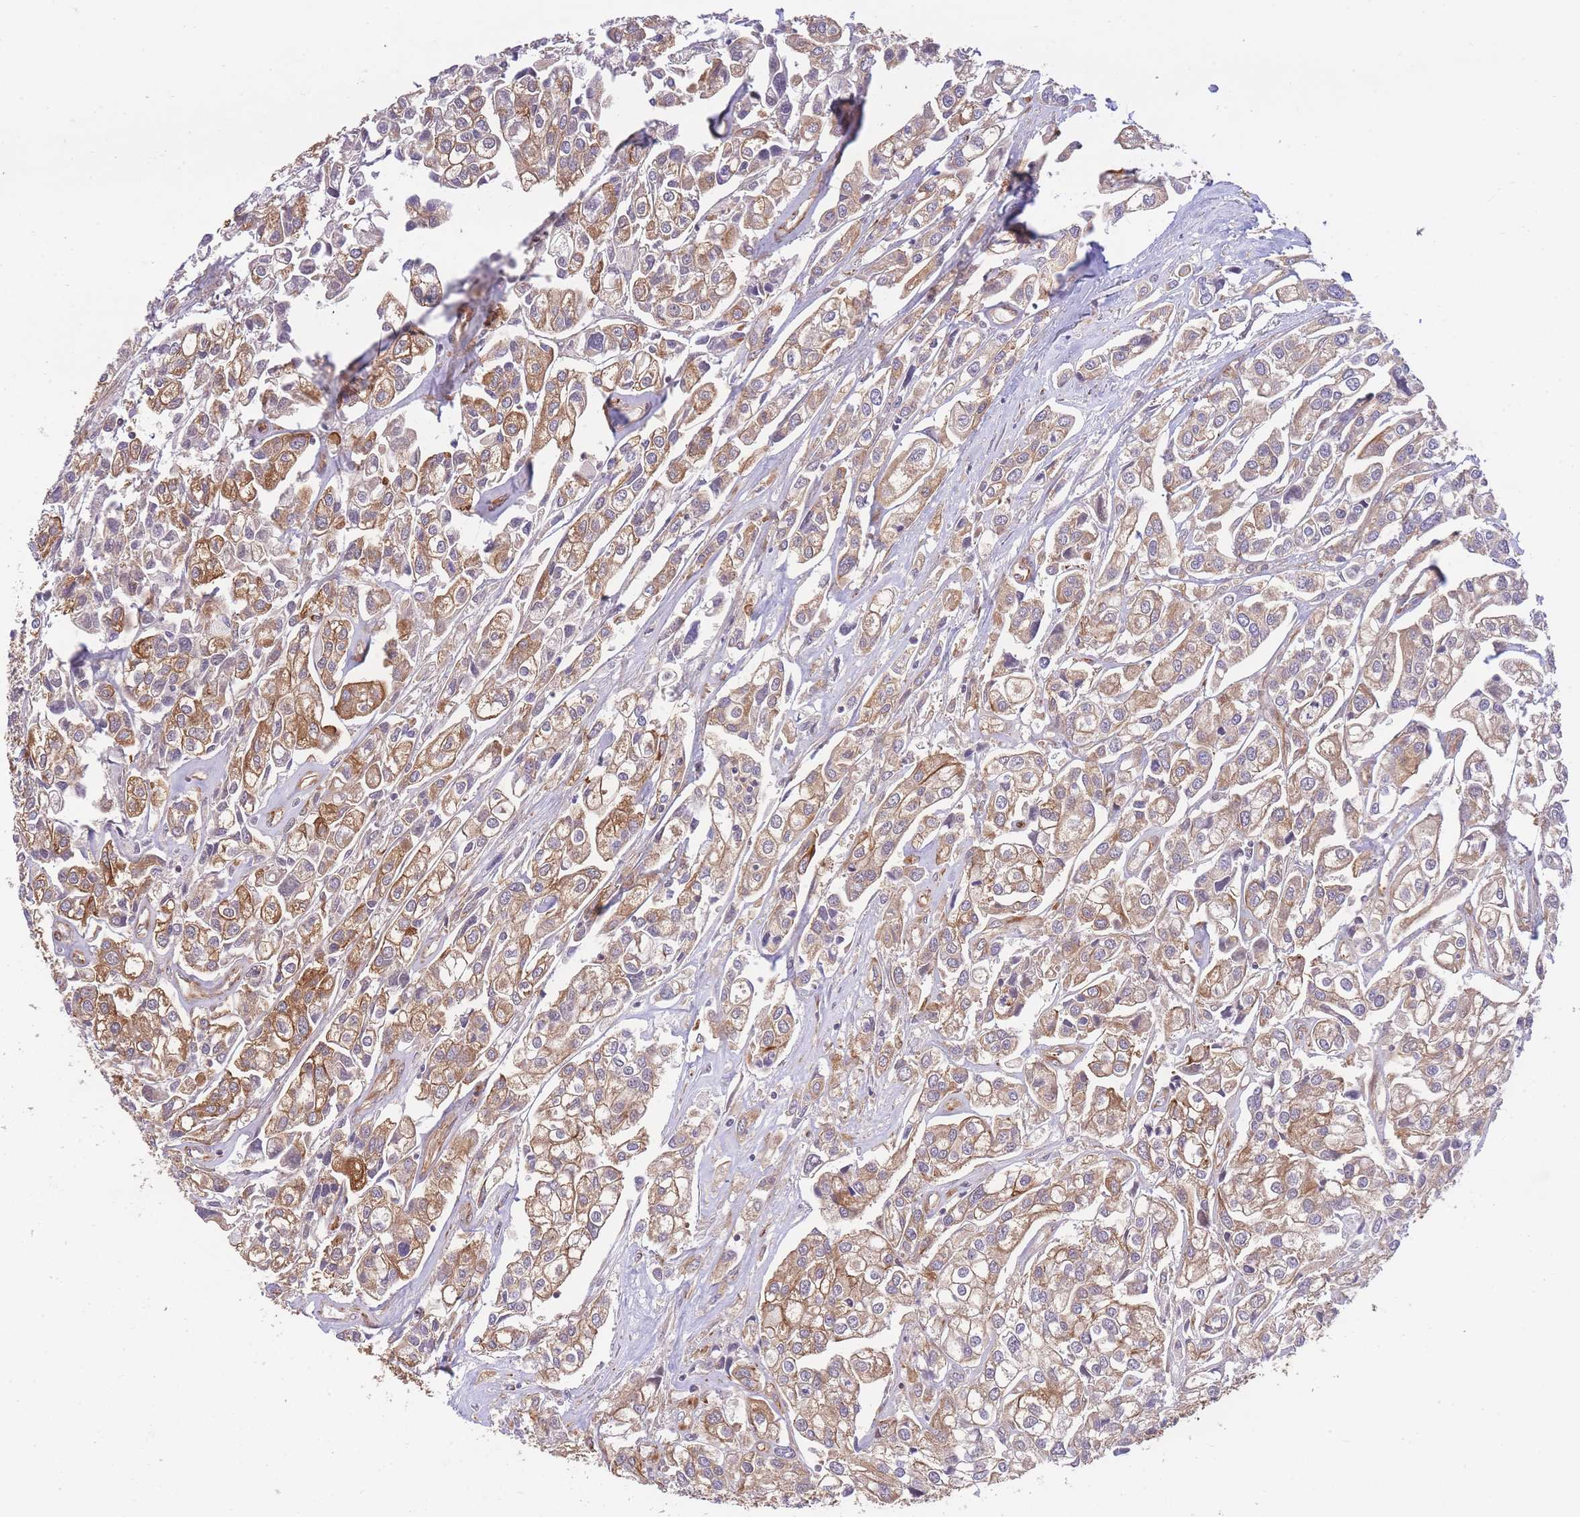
{"staining": {"intensity": "moderate", "quantity": ">75%", "location": "cytoplasmic/membranous"}, "tissue": "urothelial cancer", "cell_type": "Tumor cells", "image_type": "cancer", "snomed": [{"axis": "morphology", "description": "Urothelial carcinoma, High grade"}, {"axis": "topography", "description": "Urinary bladder"}], "caption": "About >75% of tumor cells in human urothelial cancer show moderate cytoplasmic/membranous protein expression as visualized by brown immunohistochemical staining.", "gene": "EXOSC8", "patient": {"sex": "male", "age": 67}}